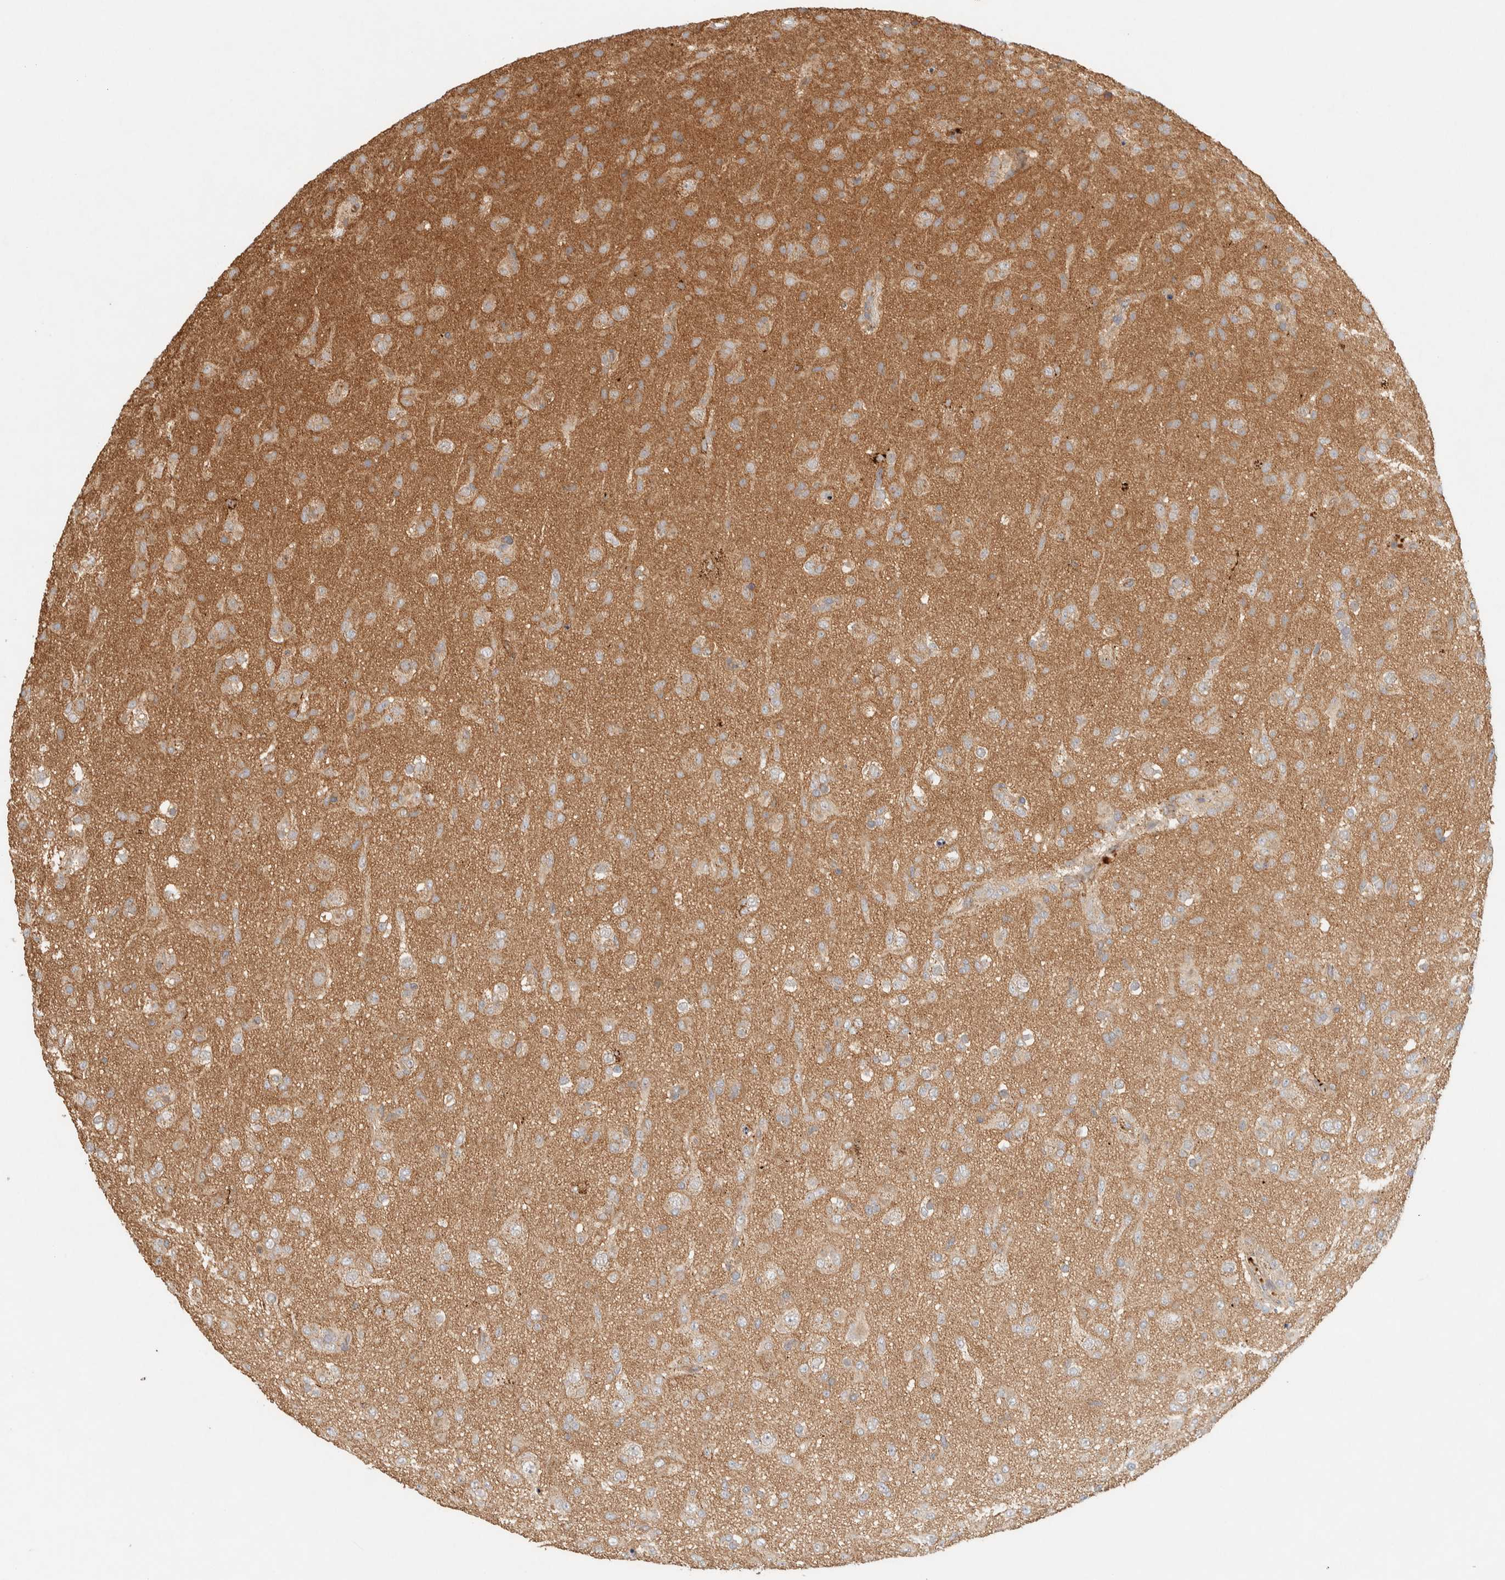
{"staining": {"intensity": "weak", "quantity": "<25%", "location": "cytoplasmic/membranous"}, "tissue": "glioma", "cell_type": "Tumor cells", "image_type": "cancer", "snomed": [{"axis": "morphology", "description": "Glioma, malignant, Low grade"}, {"axis": "topography", "description": "Brain"}], "caption": "Human glioma stained for a protein using IHC displays no staining in tumor cells.", "gene": "FAM167A", "patient": {"sex": "male", "age": 65}}